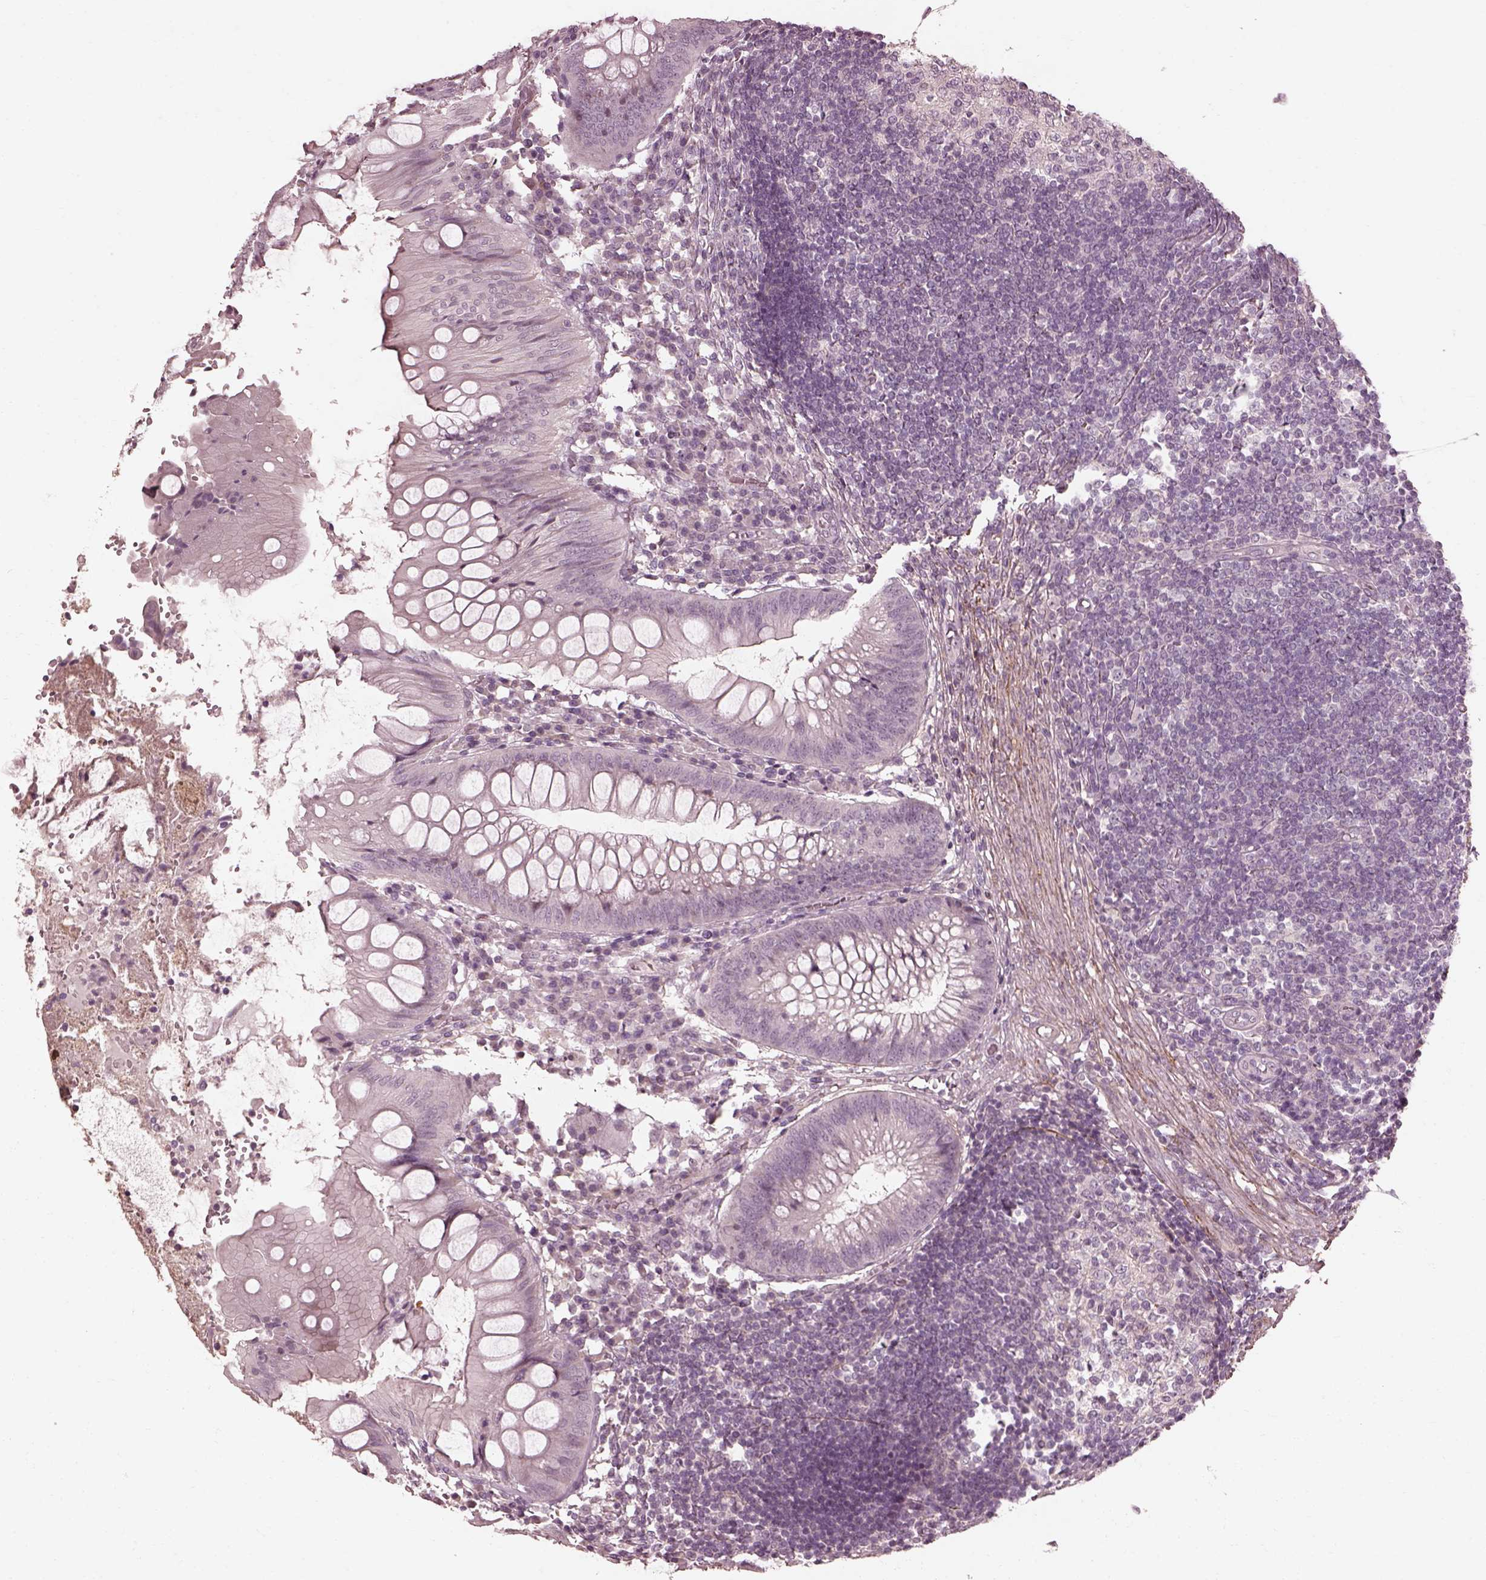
{"staining": {"intensity": "negative", "quantity": "none", "location": "none"}, "tissue": "appendix", "cell_type": "Glandular cells", "image_type": "normal", "snomed": [{"axis": "morphology", "description": "Normal tissue, NOS"}, {"axis": "morphology", "description": "Inflammation, NOS"}, {"axis": "topography", "description": "Appendix"}], "caption": "The photomicrograph exhibits no significant expression in glandular cells of appendix.", "gene": "EFEMP1", "patient": {"sex": "male", "age": 16}}